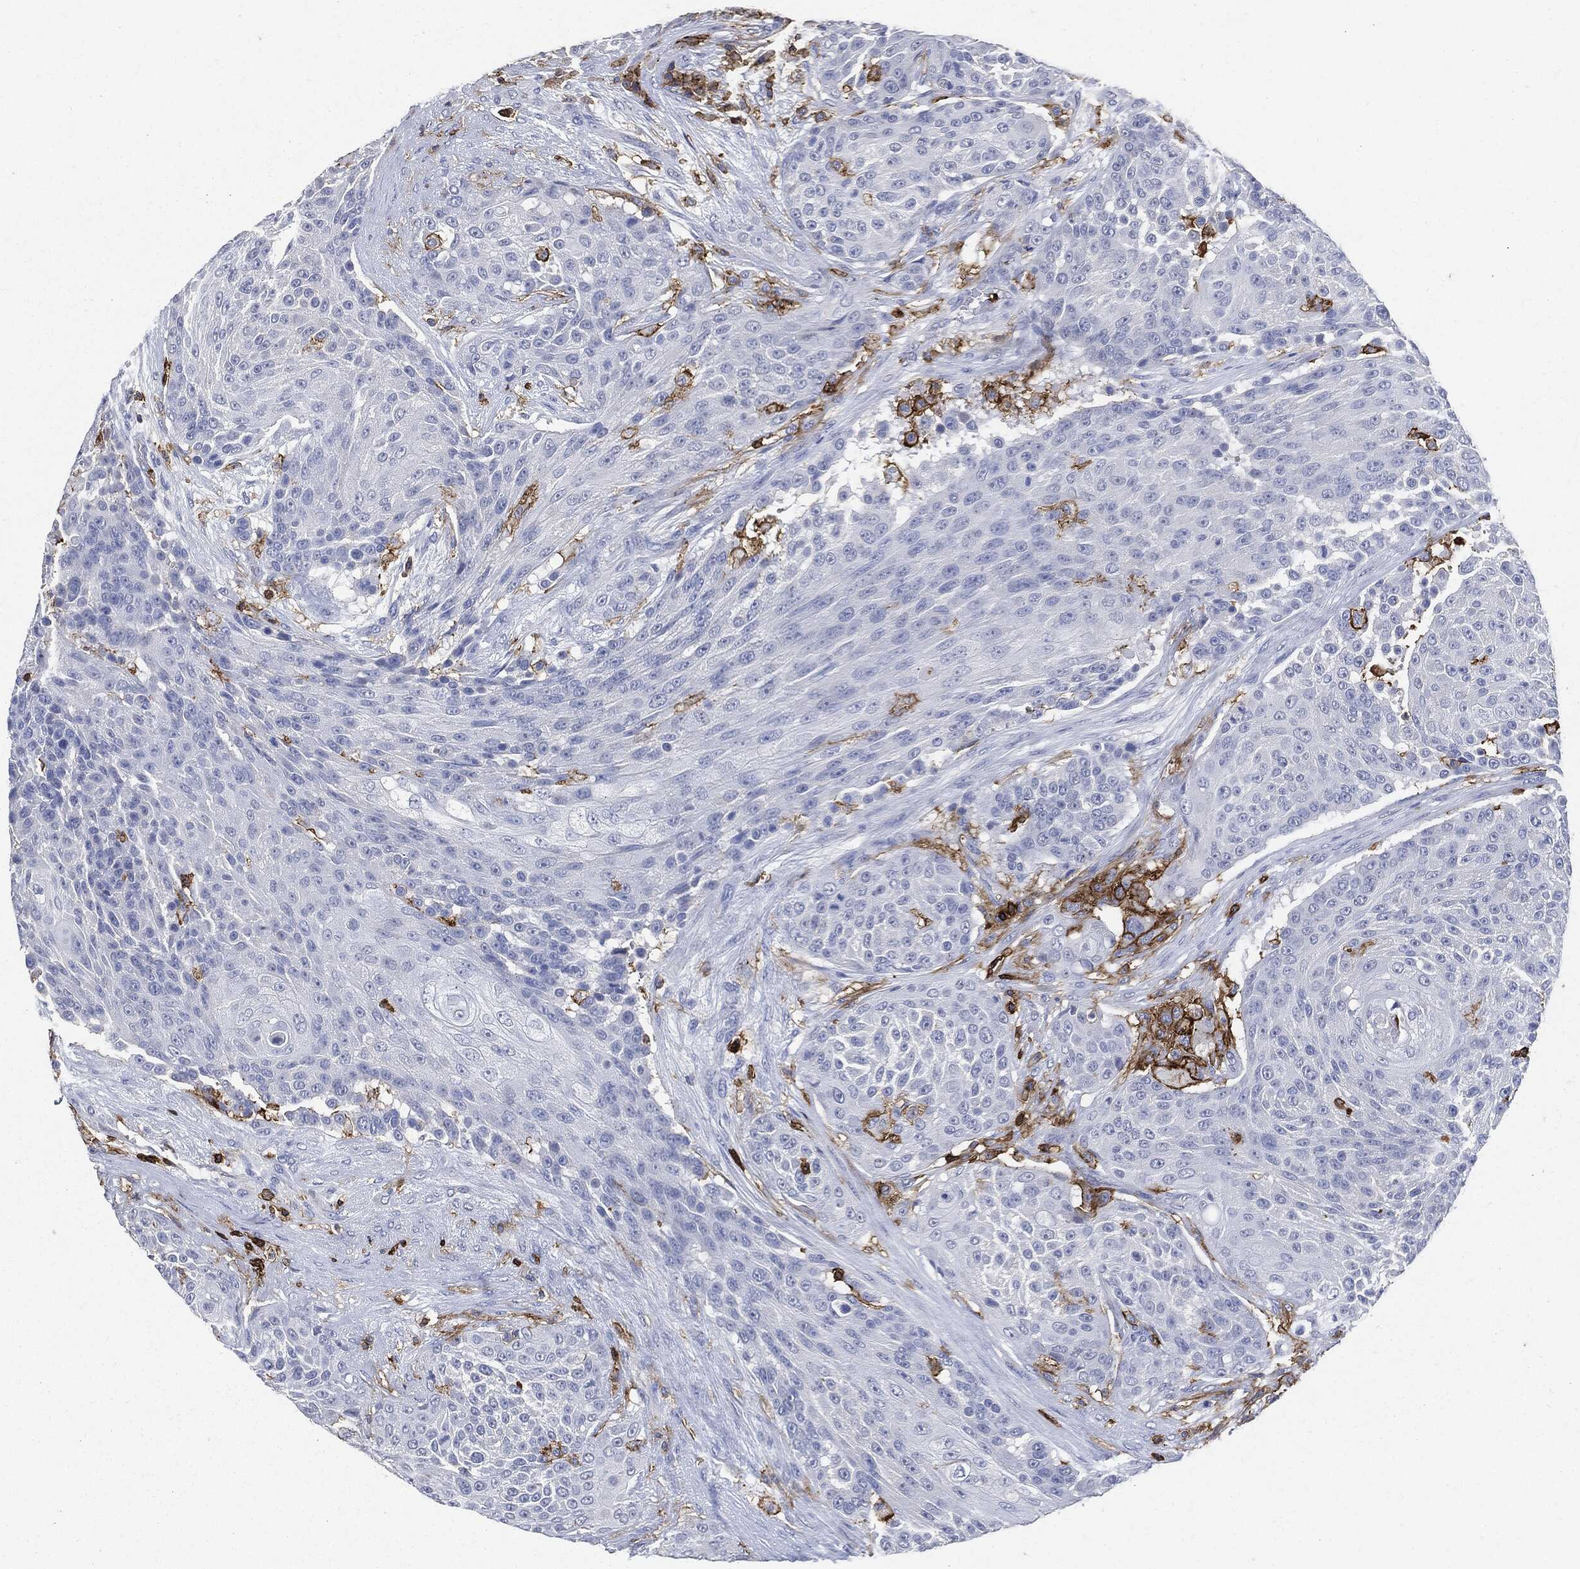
{"staining": {"intensity": "negative", "quantity": "none", "location": "none"}, "tissue": "urothelial cancer", "cell_type": "Tumor cells", "image_type": "cancer", "snomed": [{"axis": "morphology", "description": "Urothelial carcinoma, High grade"}, {"axis": "topography", "description": "Urinary bladder"}], "caption": "Urothelial cancer stained for a protein using immunohistochemistry (IHC) exhibits no positivity tumor cells.", "gene": "PTPRC", "patient": {"sex": "female", "age": 63}}